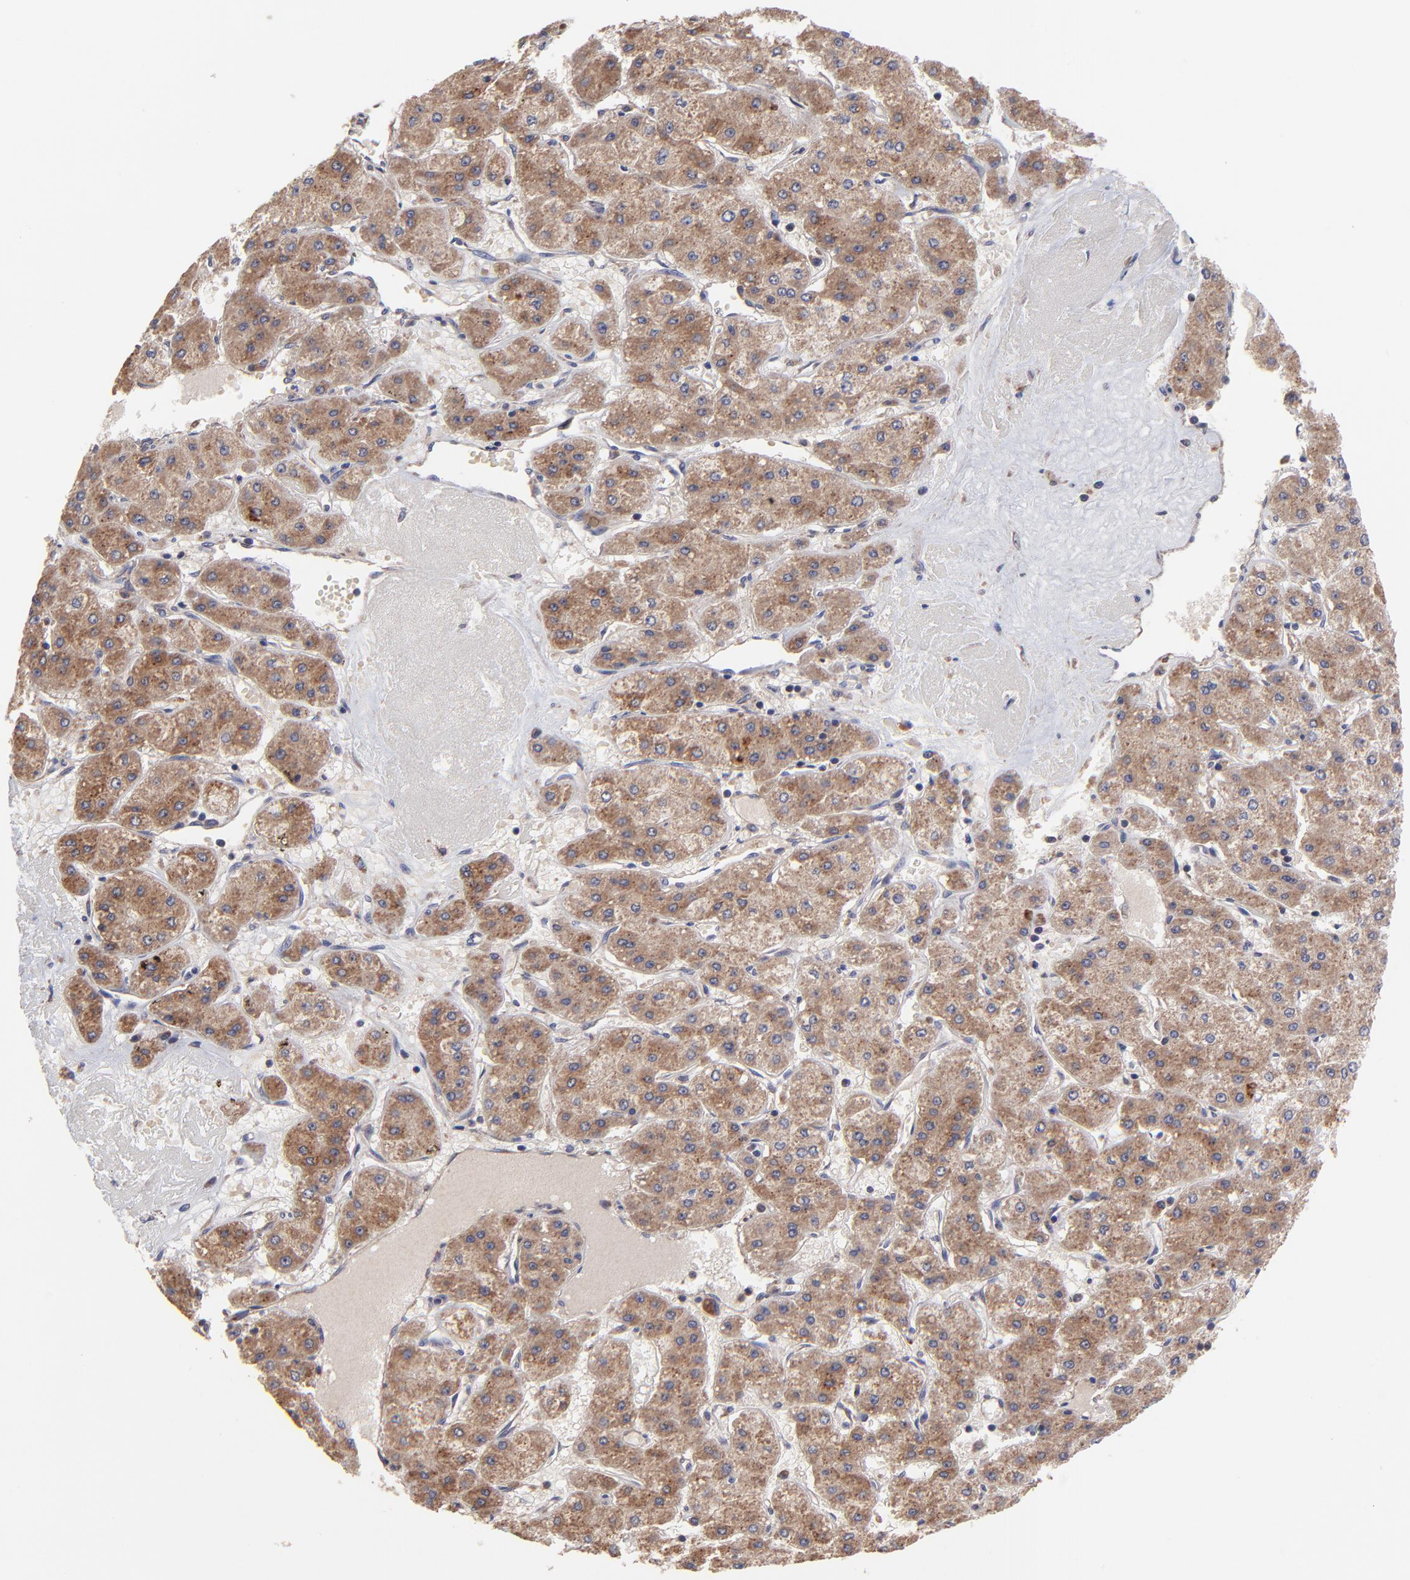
{"staining": {"intensity": "strong", "quantity": ">75%", "location": "cytoplasmic/membranous"}, "tissue": "liver cancer", "cell_type": "Tumor cells", "image_type": "cancer", "snomed": [{"axis": "morphology", "description": "Carcinoma, Hepatocellular, NOS"}, {"axis": "topography", "description": "Liver"}], "caption": "This micrograph displays immunohistochemistry (IHC) staining of liver cancer (hepatocellular carcinoma), with high strong cytoplasmic/membranous staining in about >75% of tumor cells.", "gene": "BAIAP2L2", "patient": {"sex": "female", "age": 52}}